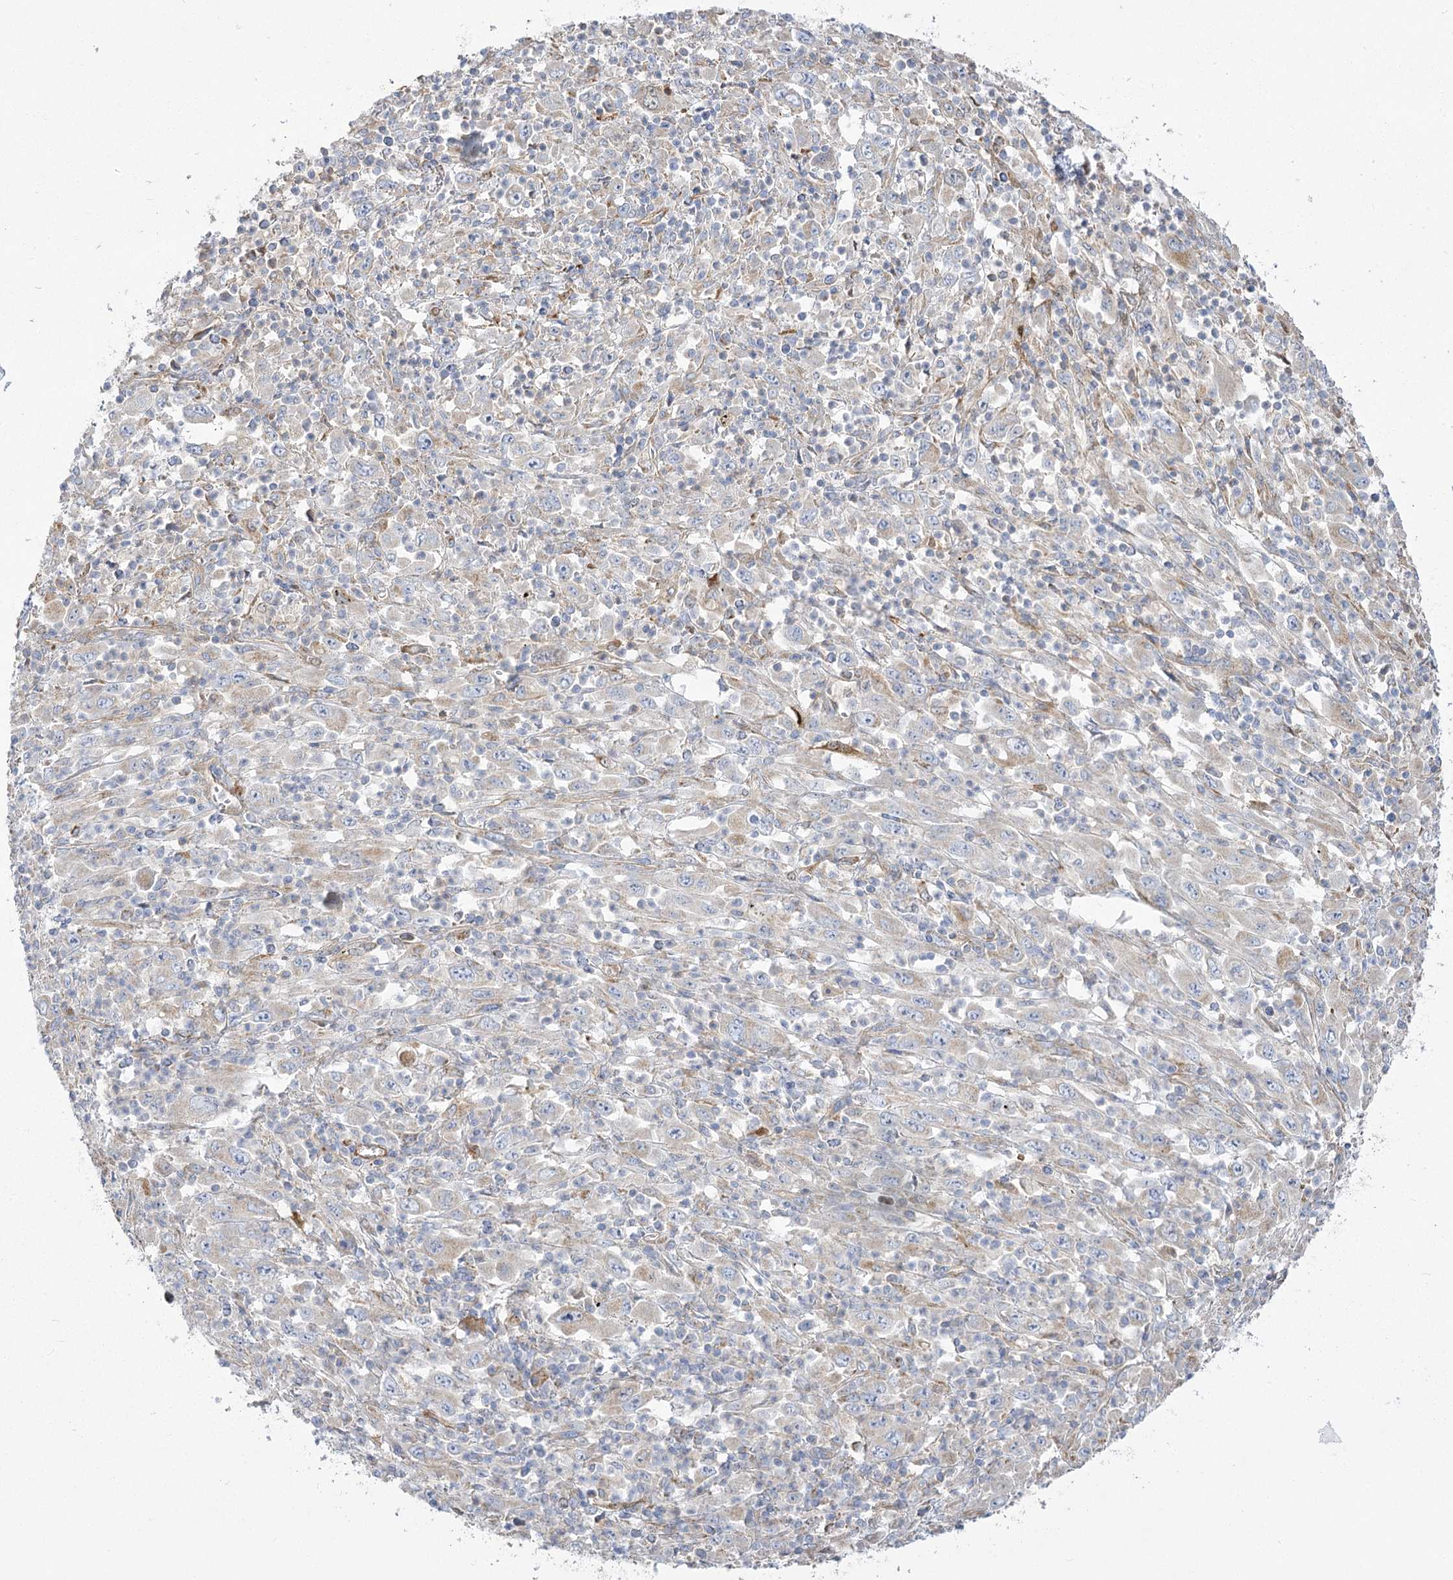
{"staining": {"intensity": "negative", "quantity": "none", "location": "none"}, "tissue": "melanoma", "cell_type": "Tumor cells", "image_type": "cancer", "snomed": [{"axis": "morphology", "description": "Malignant melanoma, Metastatic site"}, {"axis": "topography", "description": "Skin"}], "caption": "A micrograph of human melanoma is negative for staining in tumor cells.", "gene": "RMDN2", "patient": {"sex": "female", "age": 56}}